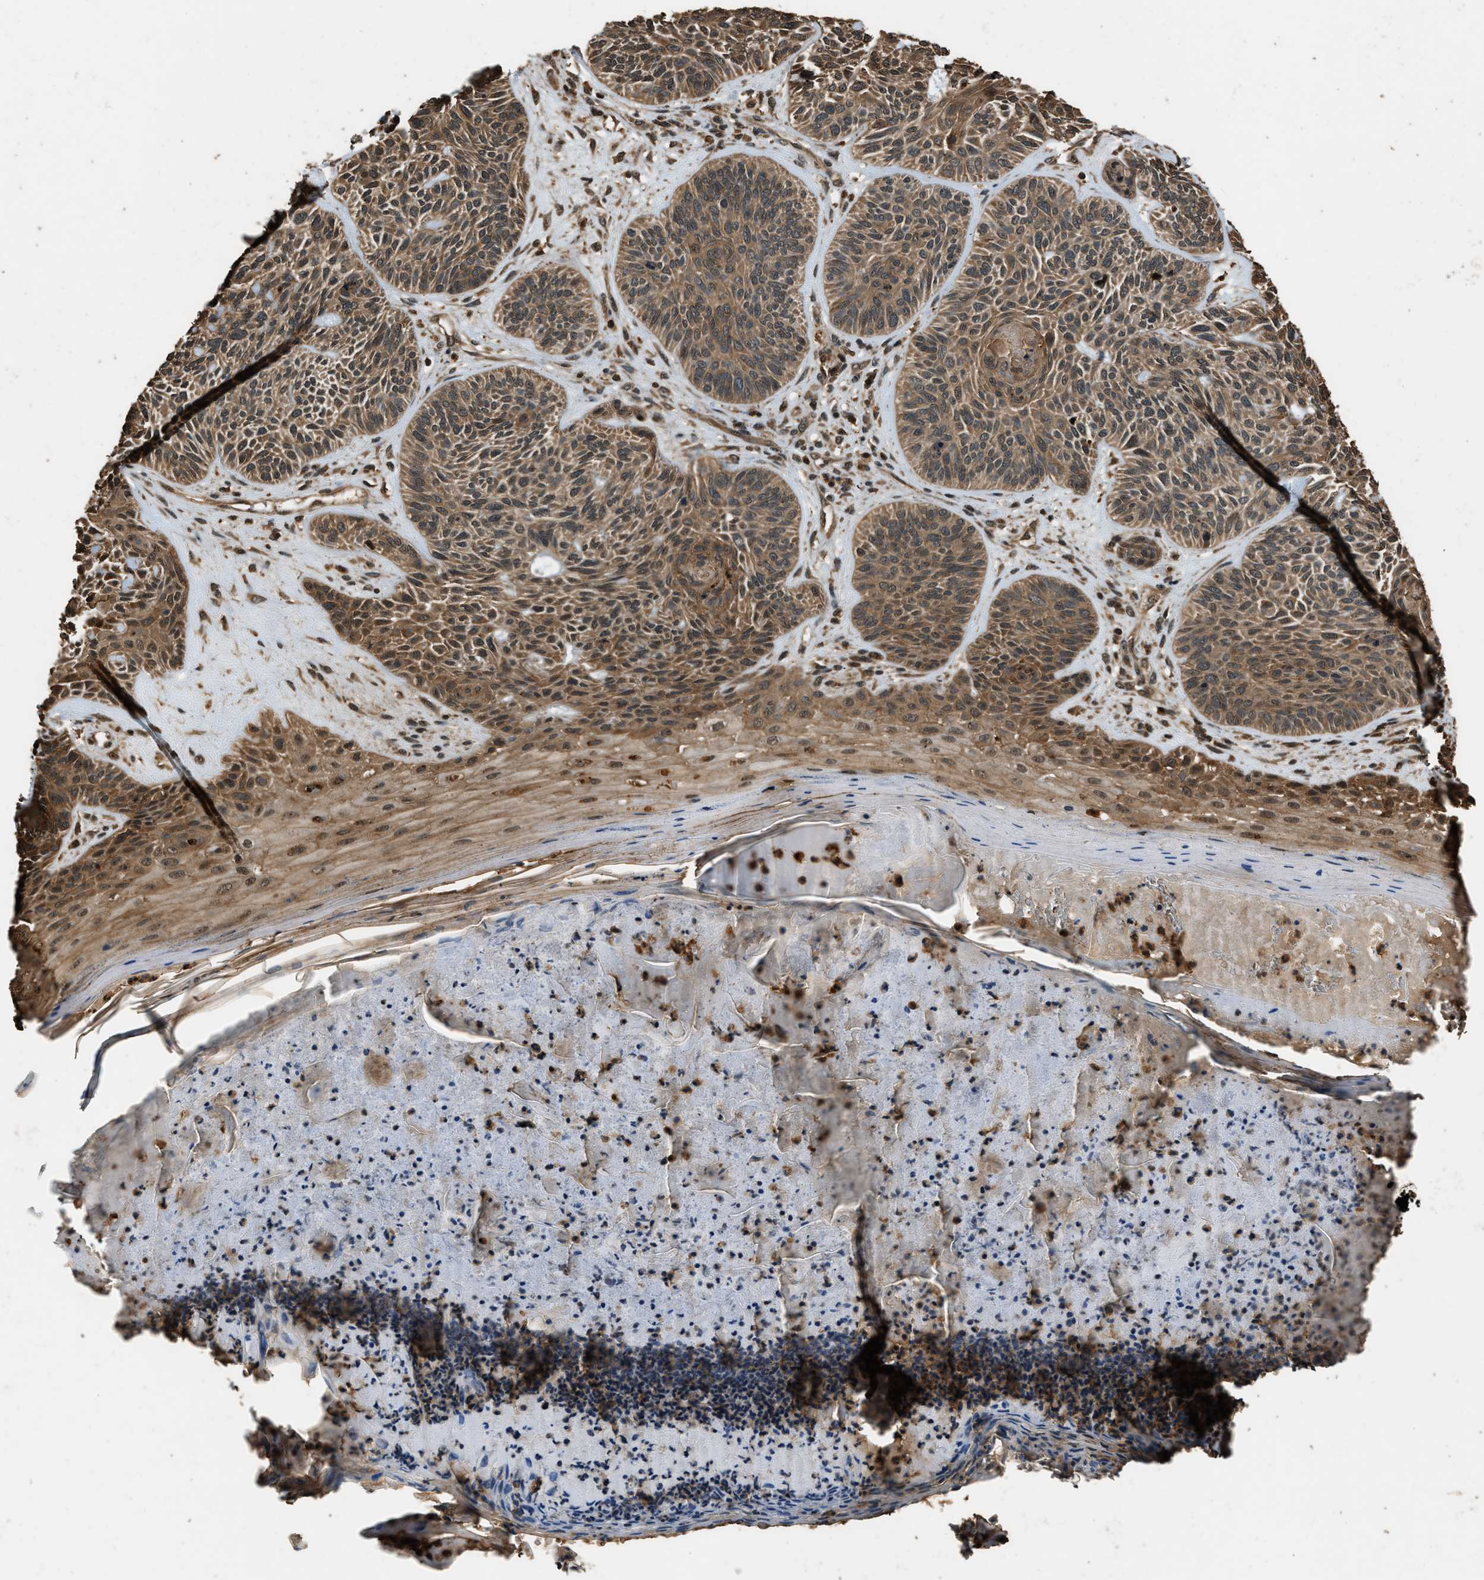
{"staining": {"intensity": "moderate", "quantity": ">75%", "location": "cytoplasmic/membranous"}, "tissue": "skin cancer", "cell_type": "Tumor cells", "image_type": "cancer", "snomed": [{"axis": "morphology", "description": "Basal cell carcinoma"}, {"axis": "topography", "description": "Skin"}], "caption": "Tumor cells exhibit moderate cytoplasmic/membranous staining in about >75% of cells in skin basal cell carcinoma. The protein is shown in brown color, while the nuclei are stained blue.", "gene": "RAP2A", "patient": {"sex": "male", "age": 55}}